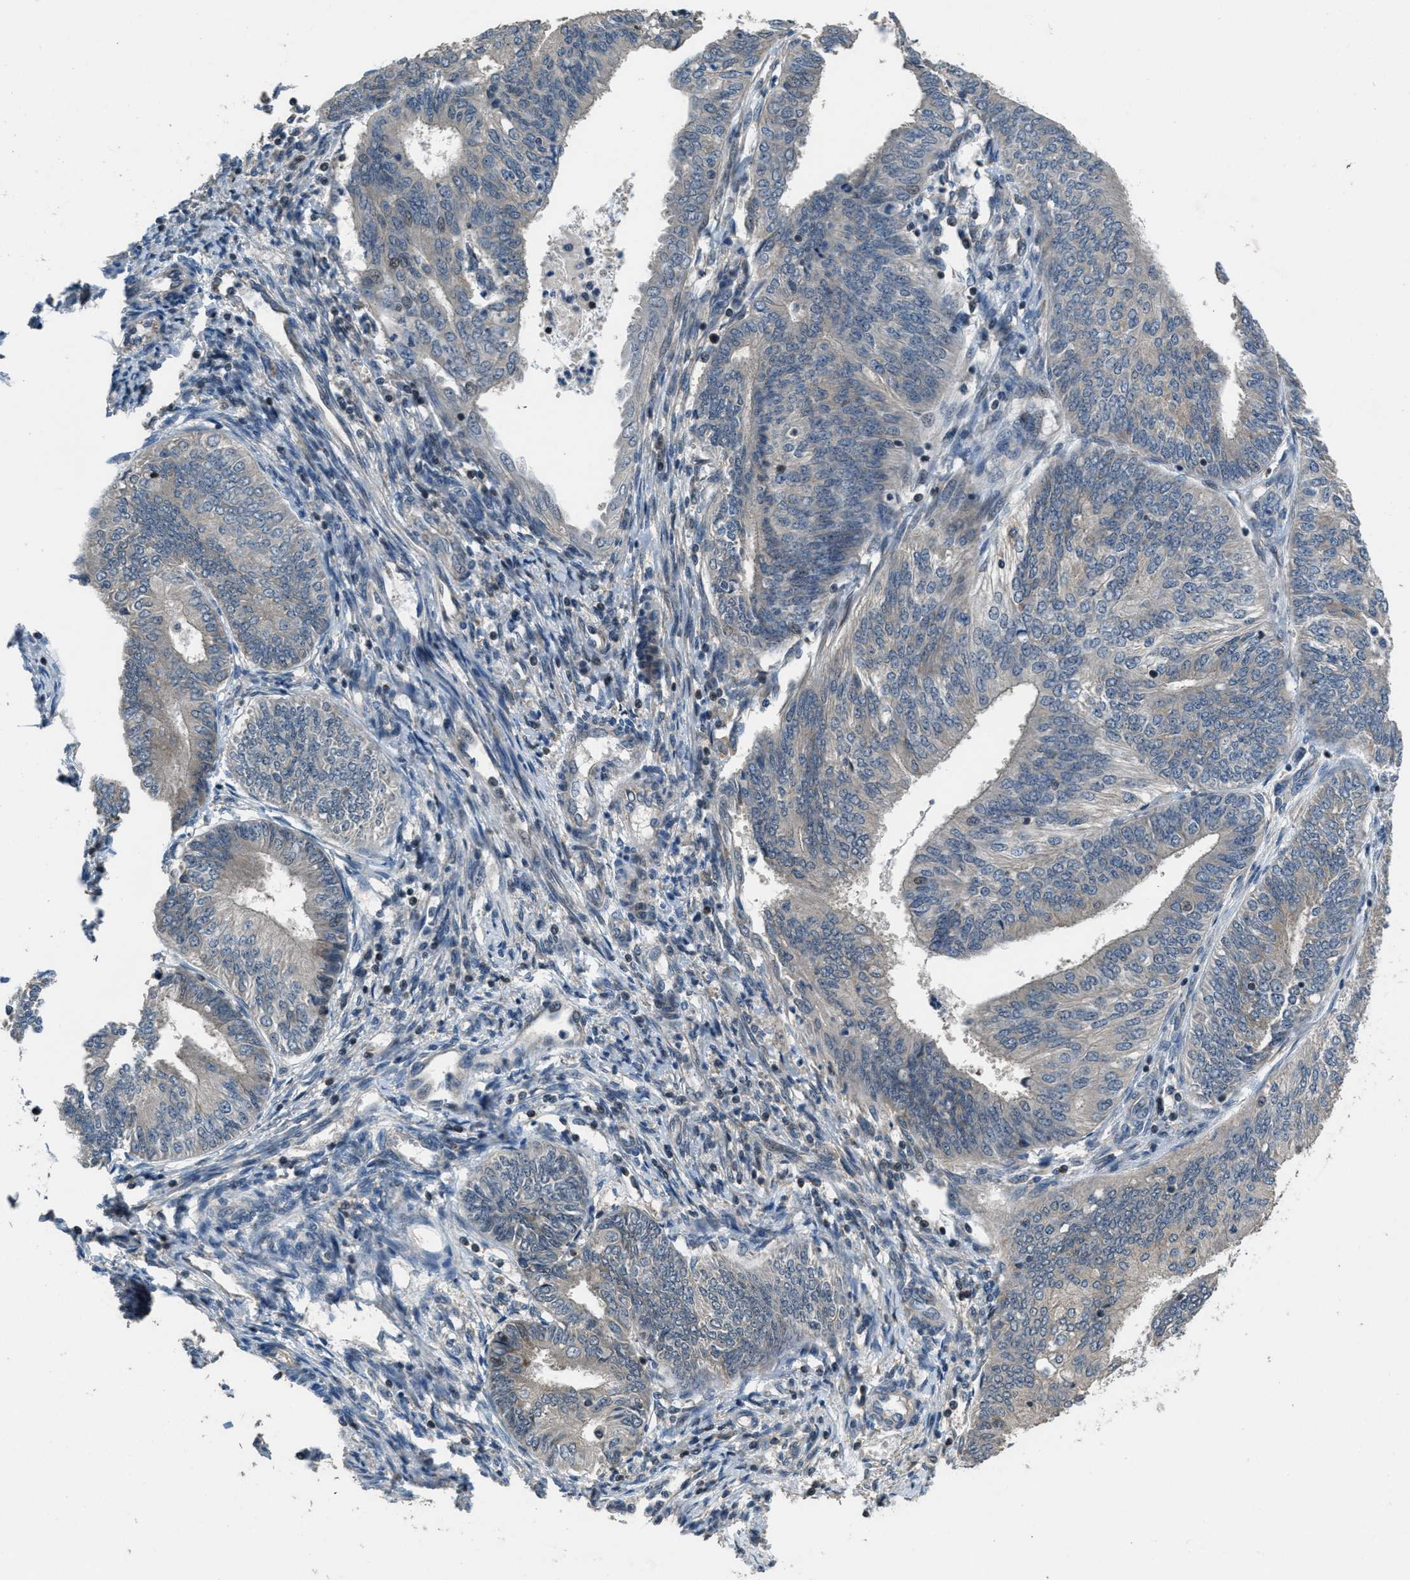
{"staining": {"intensity": "negative", "quantity": "none", "location": "none"}, "tissue": "endometrial cancer", "cell_type": "Tumor cells", "image_type": "cancer", "snomed": [{"axis": "morphology", "description": "Adenocarcinoma, NOS"}, {"axis": "topography", "description": "Endometrium"}], "caption": "An IHC histopathology image of endometrial adenocarcinoma is shown. There is no staining in tumor cells of endometrial adenocarcinoma.", "gene": "NAT1", "patient": {"sex": "female", "age": 58}}